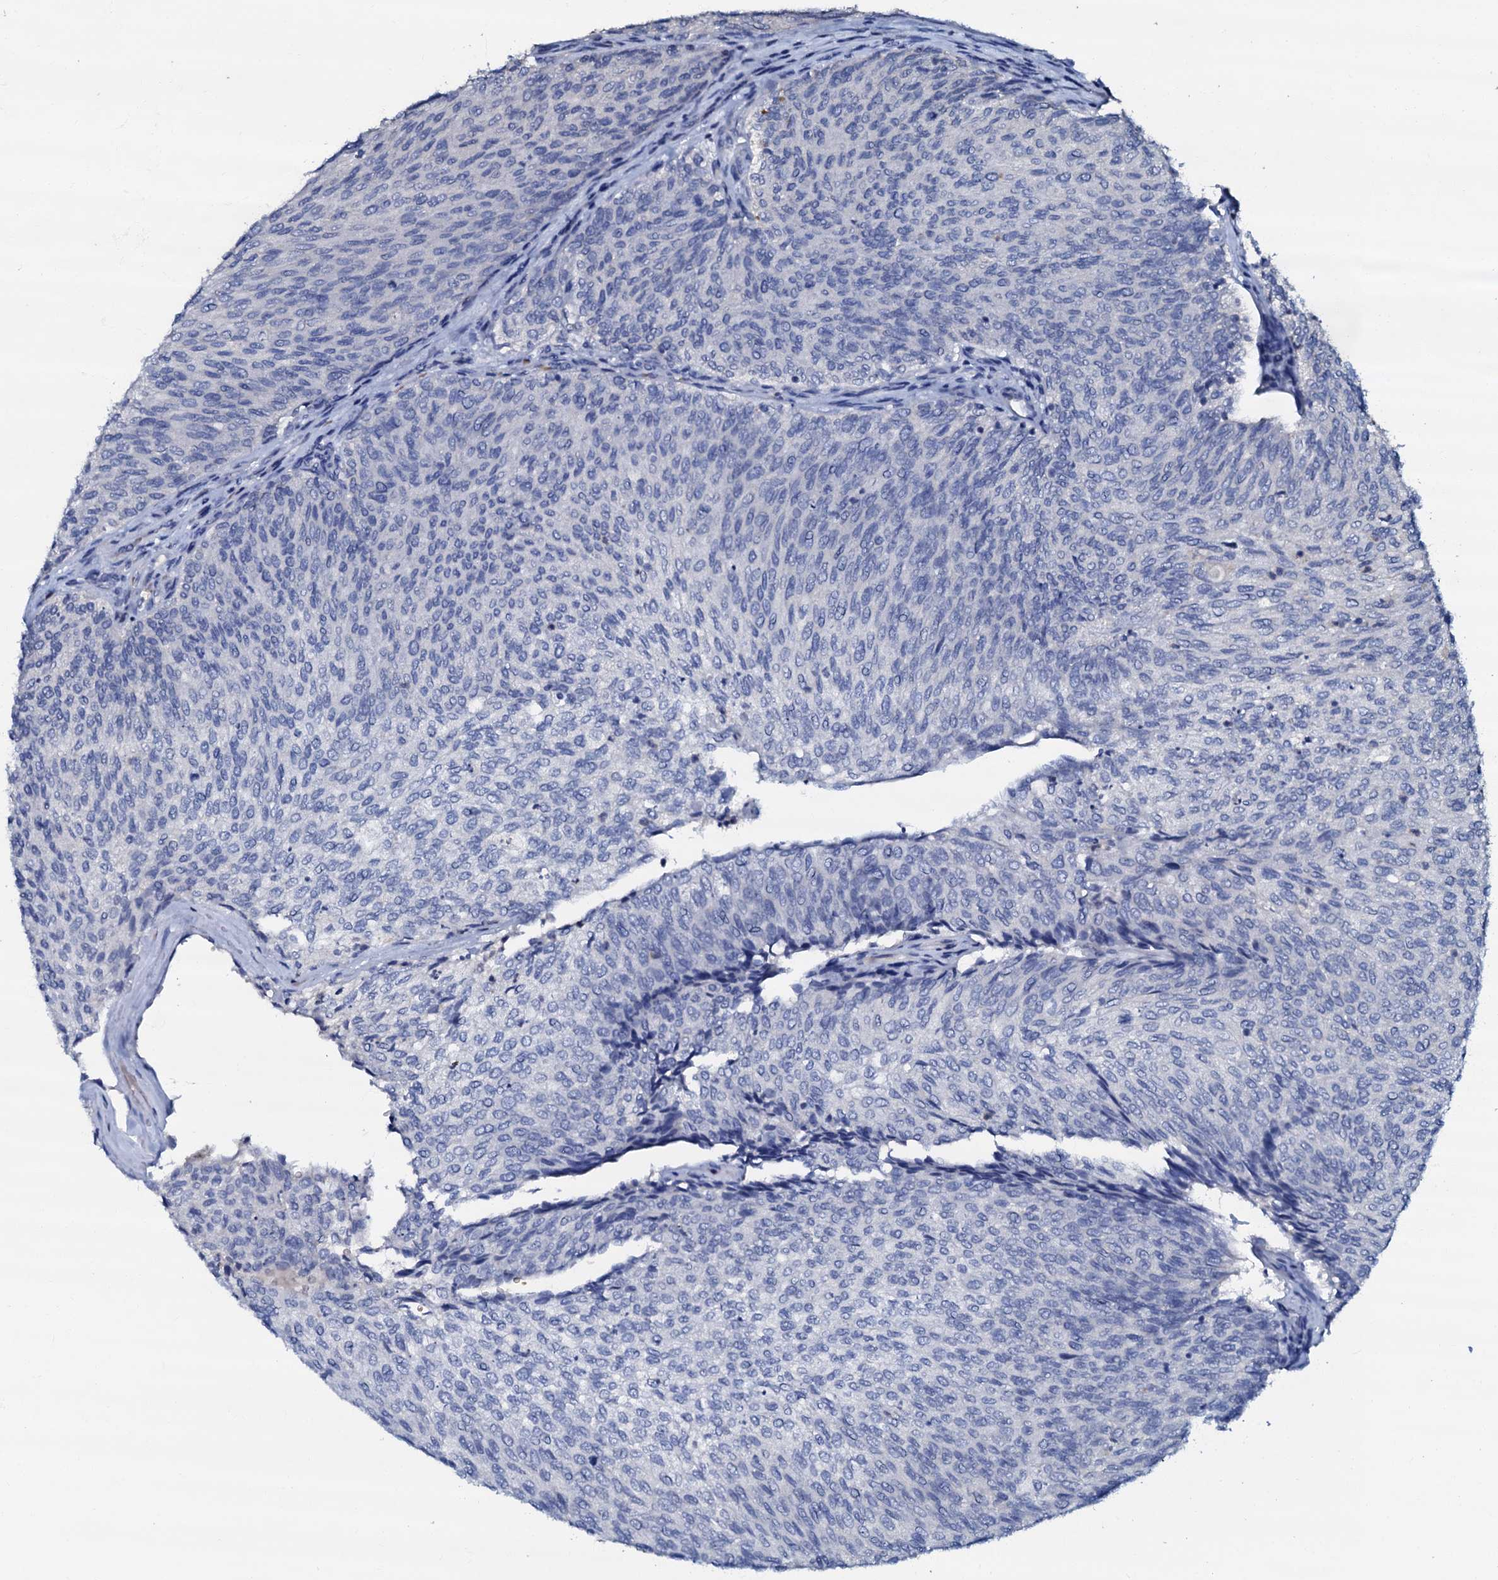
{"staining": {"intensity": "negative", "quantity": "none", "location": "none"}, "tissue": "urothelial cancer", "cell_type": "Tumor cells", "image_type": "cancer", "snomed": [{"axis": "morphology", "description": "Urothelial carcinoma, Low grade"}, {"axis": "topography", "description": "Urinary bladder"}], "caption": "This is an immunohistochemistry histopathology image of human low-grade urothelial carcinoma. There is no staining in tumor cells.", "gene": "CPNE2", "patient": {"sex": "female", "age": 79}}